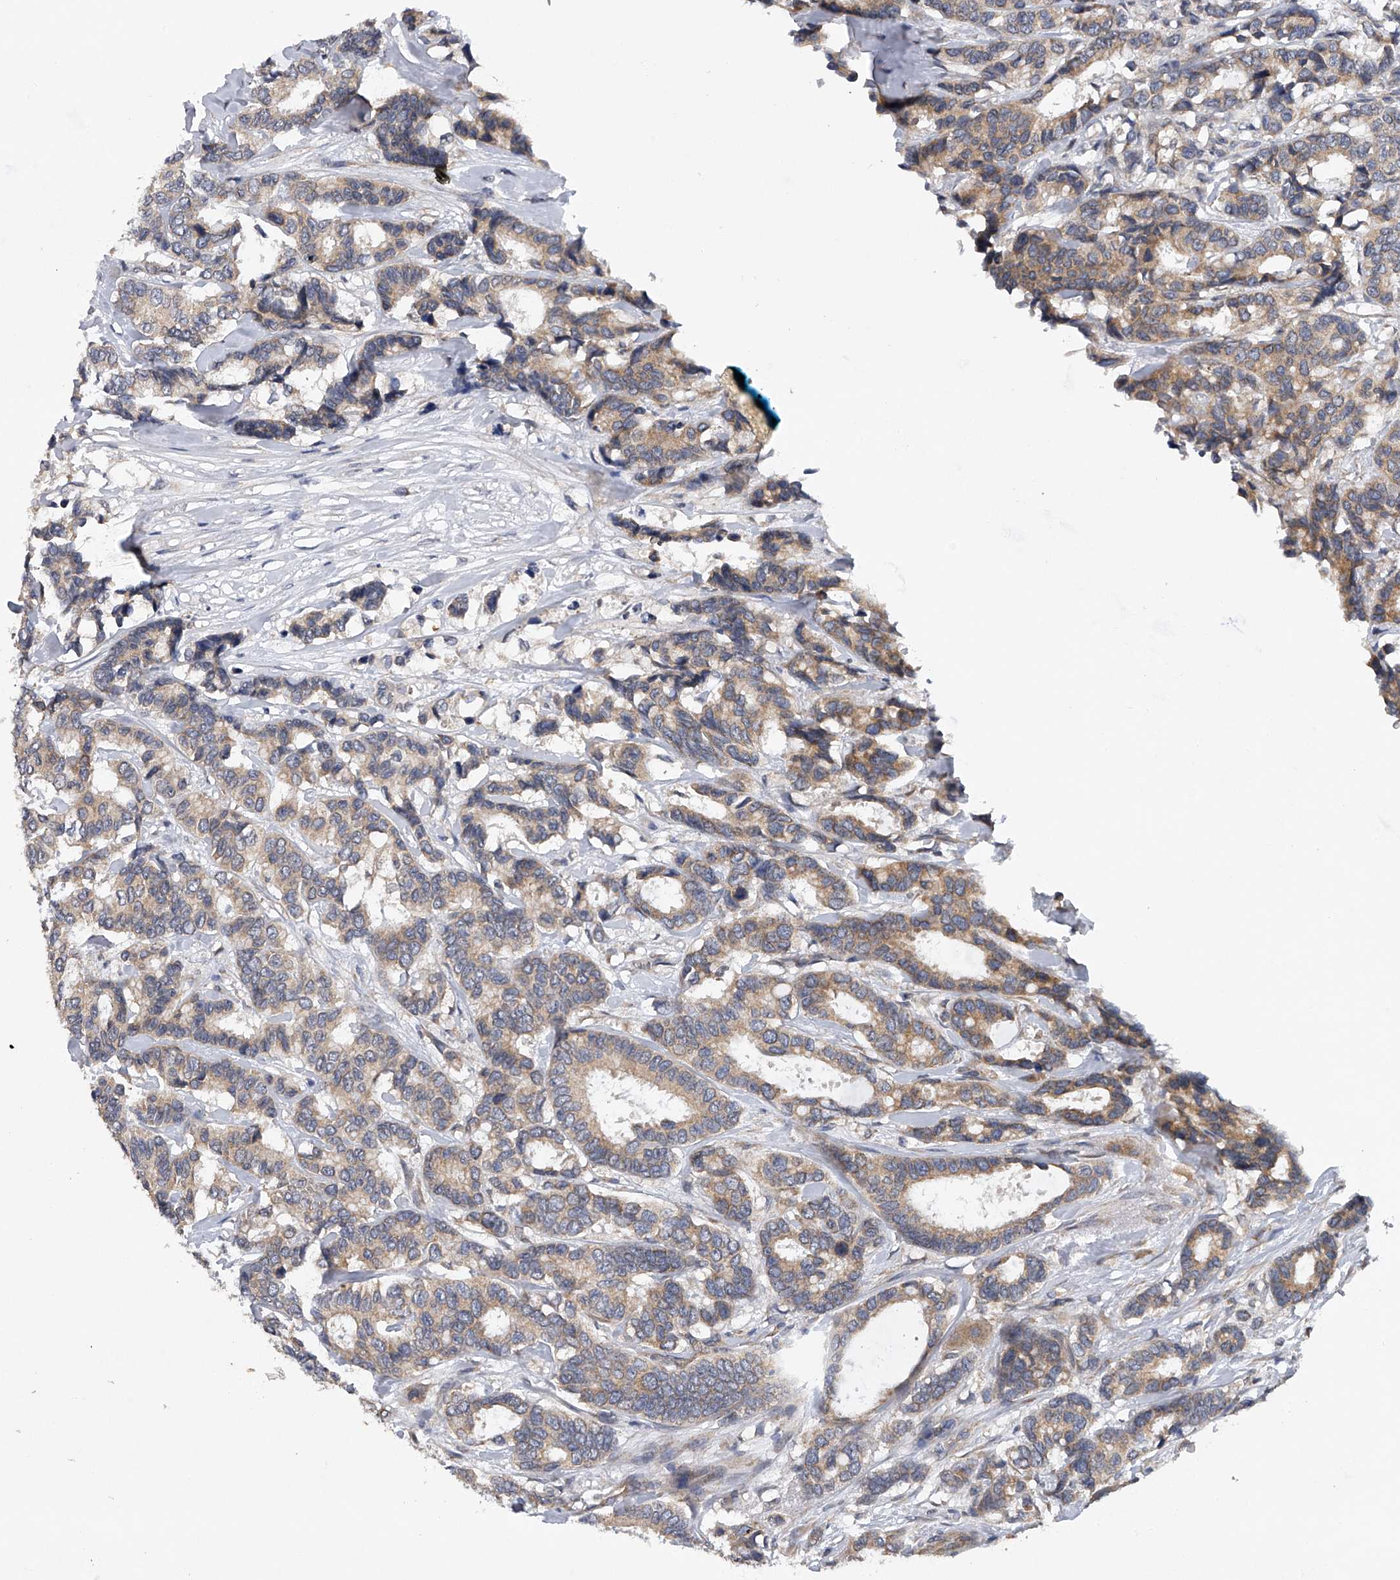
{"staining": {"intensity": "moderate", "quantity": "25%-75%", "location": "cytoplasmic/membranous"}, "tissue": "breast cancer", "cell_type": "Tumor cells", "image_type": "cancer", "snomed": [{"axis": "morphology", "description": "Duct carcinoma"}, {"axis": "topography", "description": "Breast"}], "caption": "This is an image of immunohistochemistry (IHC) staining of breast cancer (infiltrating ductal carcinoma), which shows moderate positivity in the cytoplasmic/membranous of tumor cells.", "gene": "RNF5", "patient": {"sex": "female", "age": 87}}